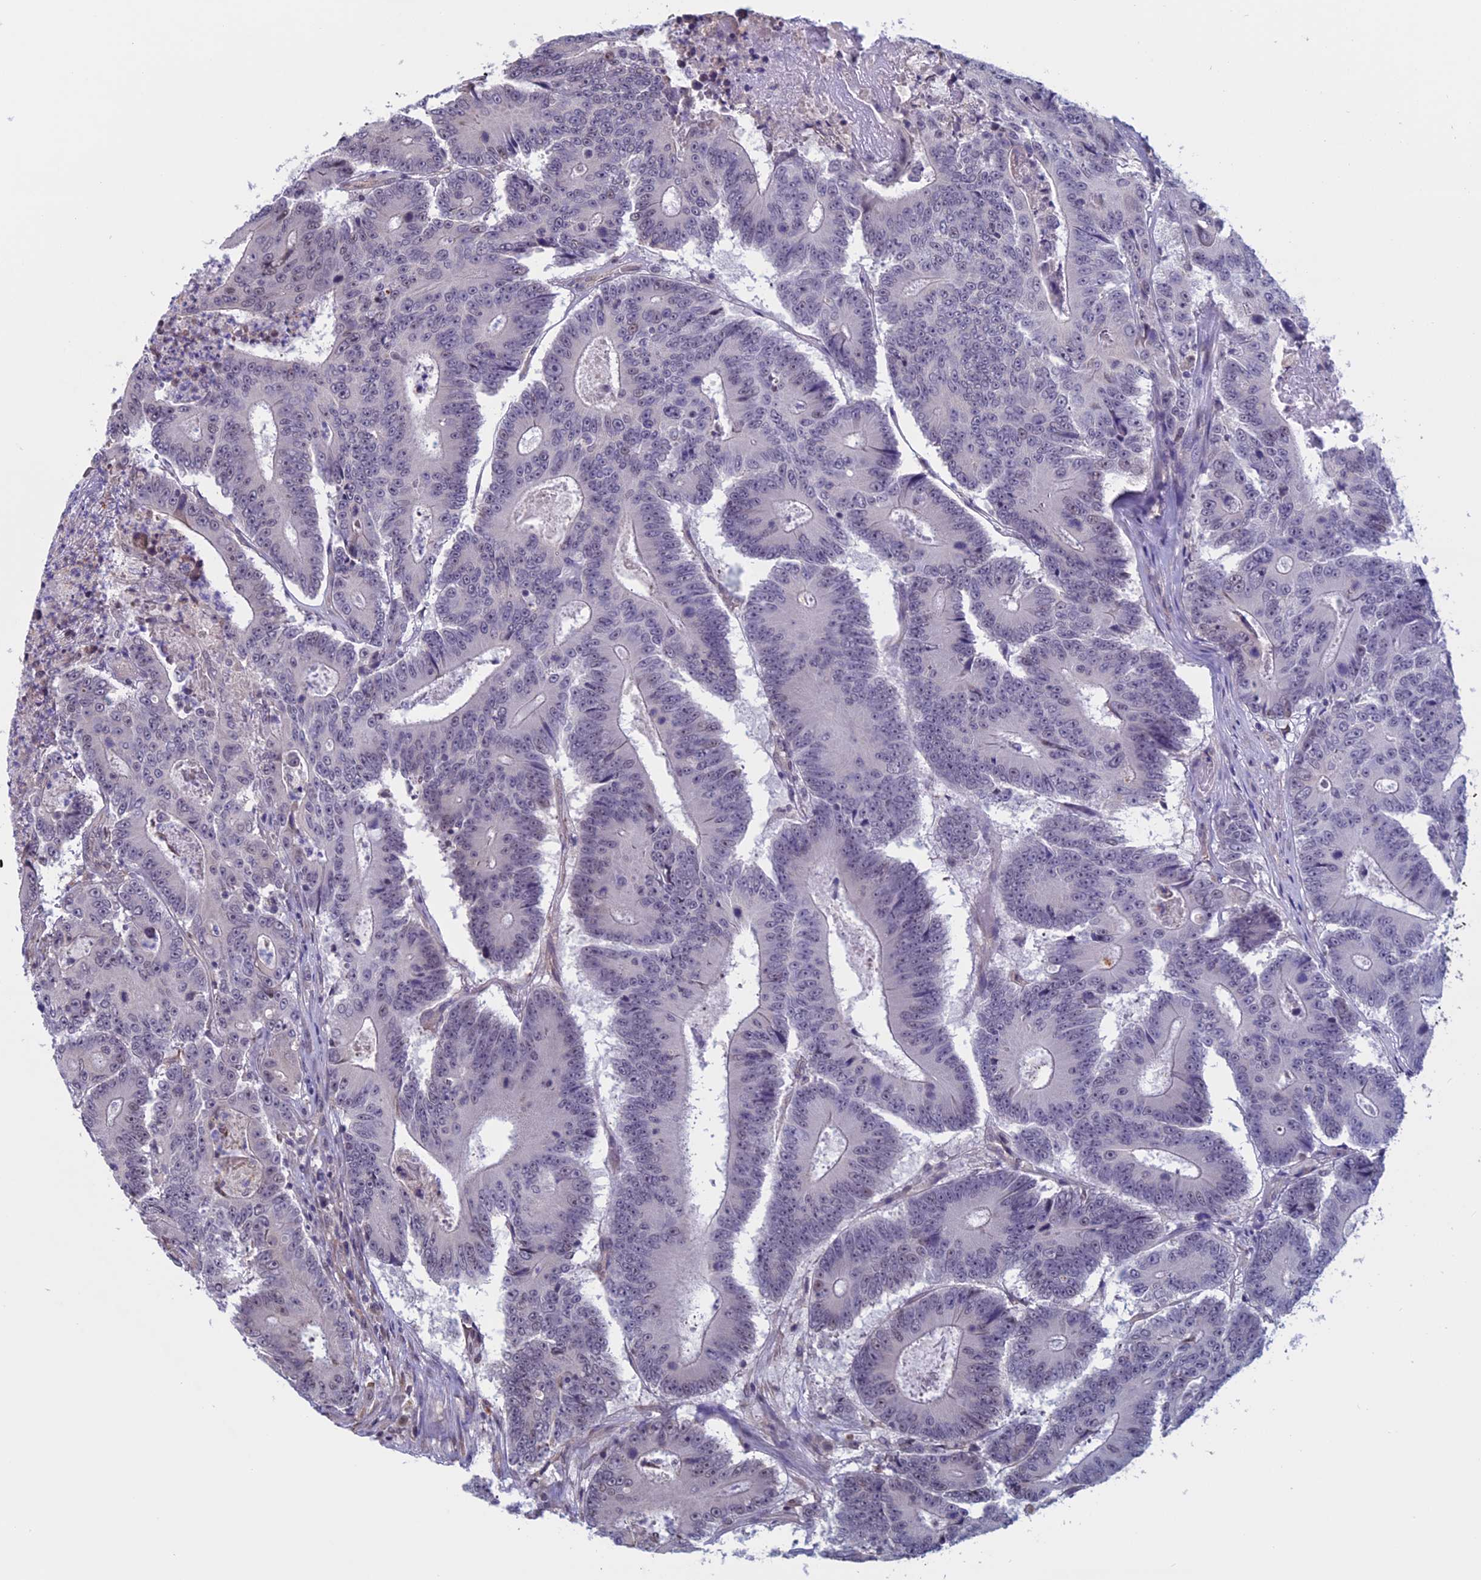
{"staining": {"intensity": "negative", "quantity": "none", "location": "none"}, "tissue": "colorectal cancer", "cell_type": "Tumor cells", "image_type": "cancer", "snomed": [{"axis": "morphology", "description": "Adenocarcinoma, NOS"}, {"axis": "topography", "description": "Colon"}], "caption": "This is a micrograph of immunohistochemistry (IHC) staining of colorectal cancer (adenocarcinoma), which shows no expression in tumor cells.", "gene": "SLC1A6", "patient": {"sex": "male", "age": 83}}